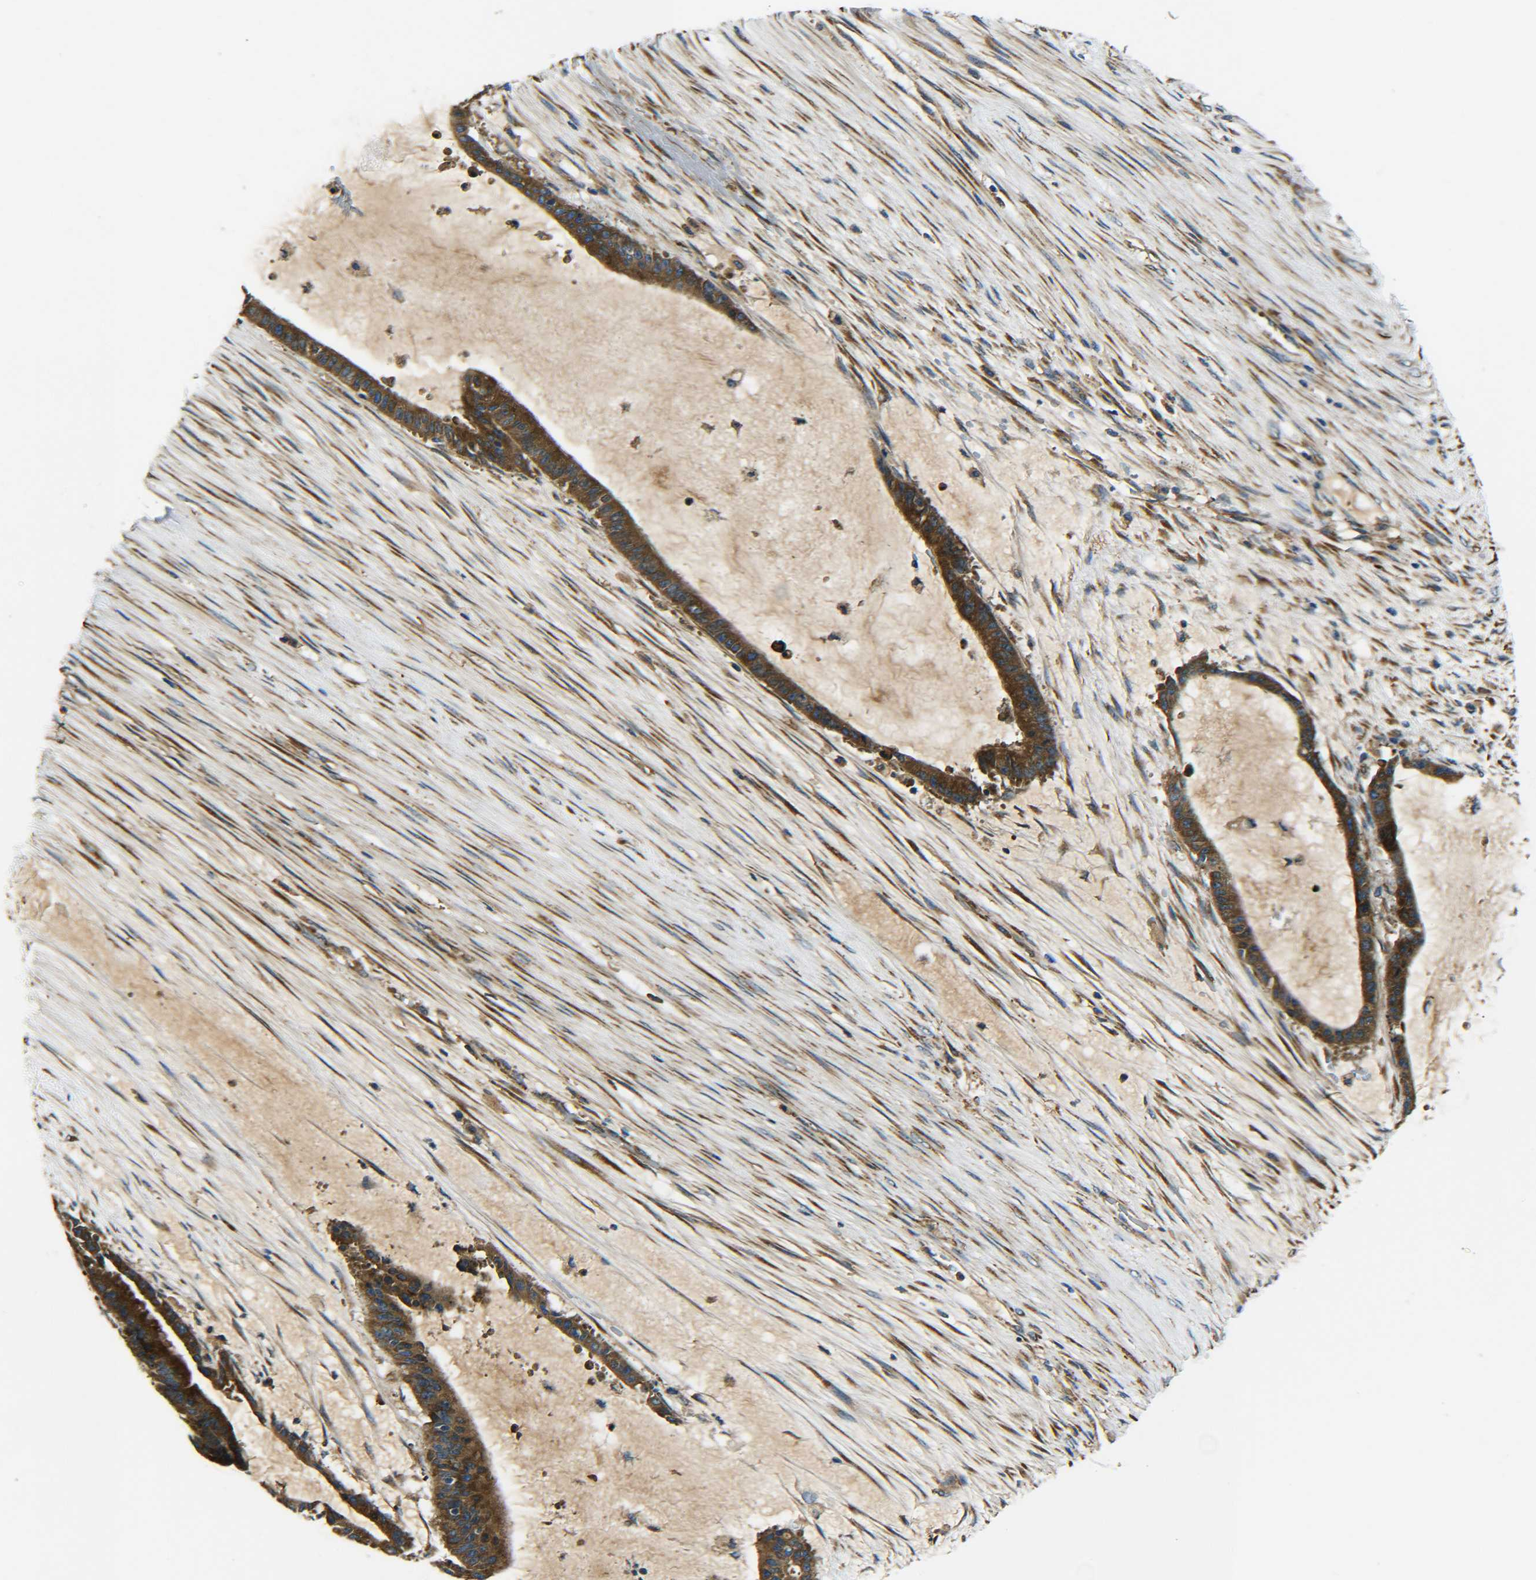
{"staining": {"intensity": "strong", "quantity": ">75%", "location": "cytoplasmic/membranous"}, "tissue": "liver cancer", "cell_type": "Tumor cells", "image_type": "cancer", "snomed": [{"axis": "morphology", "description": "Cholangiocarcinoma"}, {"axis": "topography", "description": "Liver"}], "caption": "There is high levels of strong cytoplasmic/membranous positivity in tumor cells of cholangiocarcinoma (liver), as demonstrated by immunohistochemical staining (brown color).", "gene": "PREB", "patient": {"sex": "female", "age": 73}}